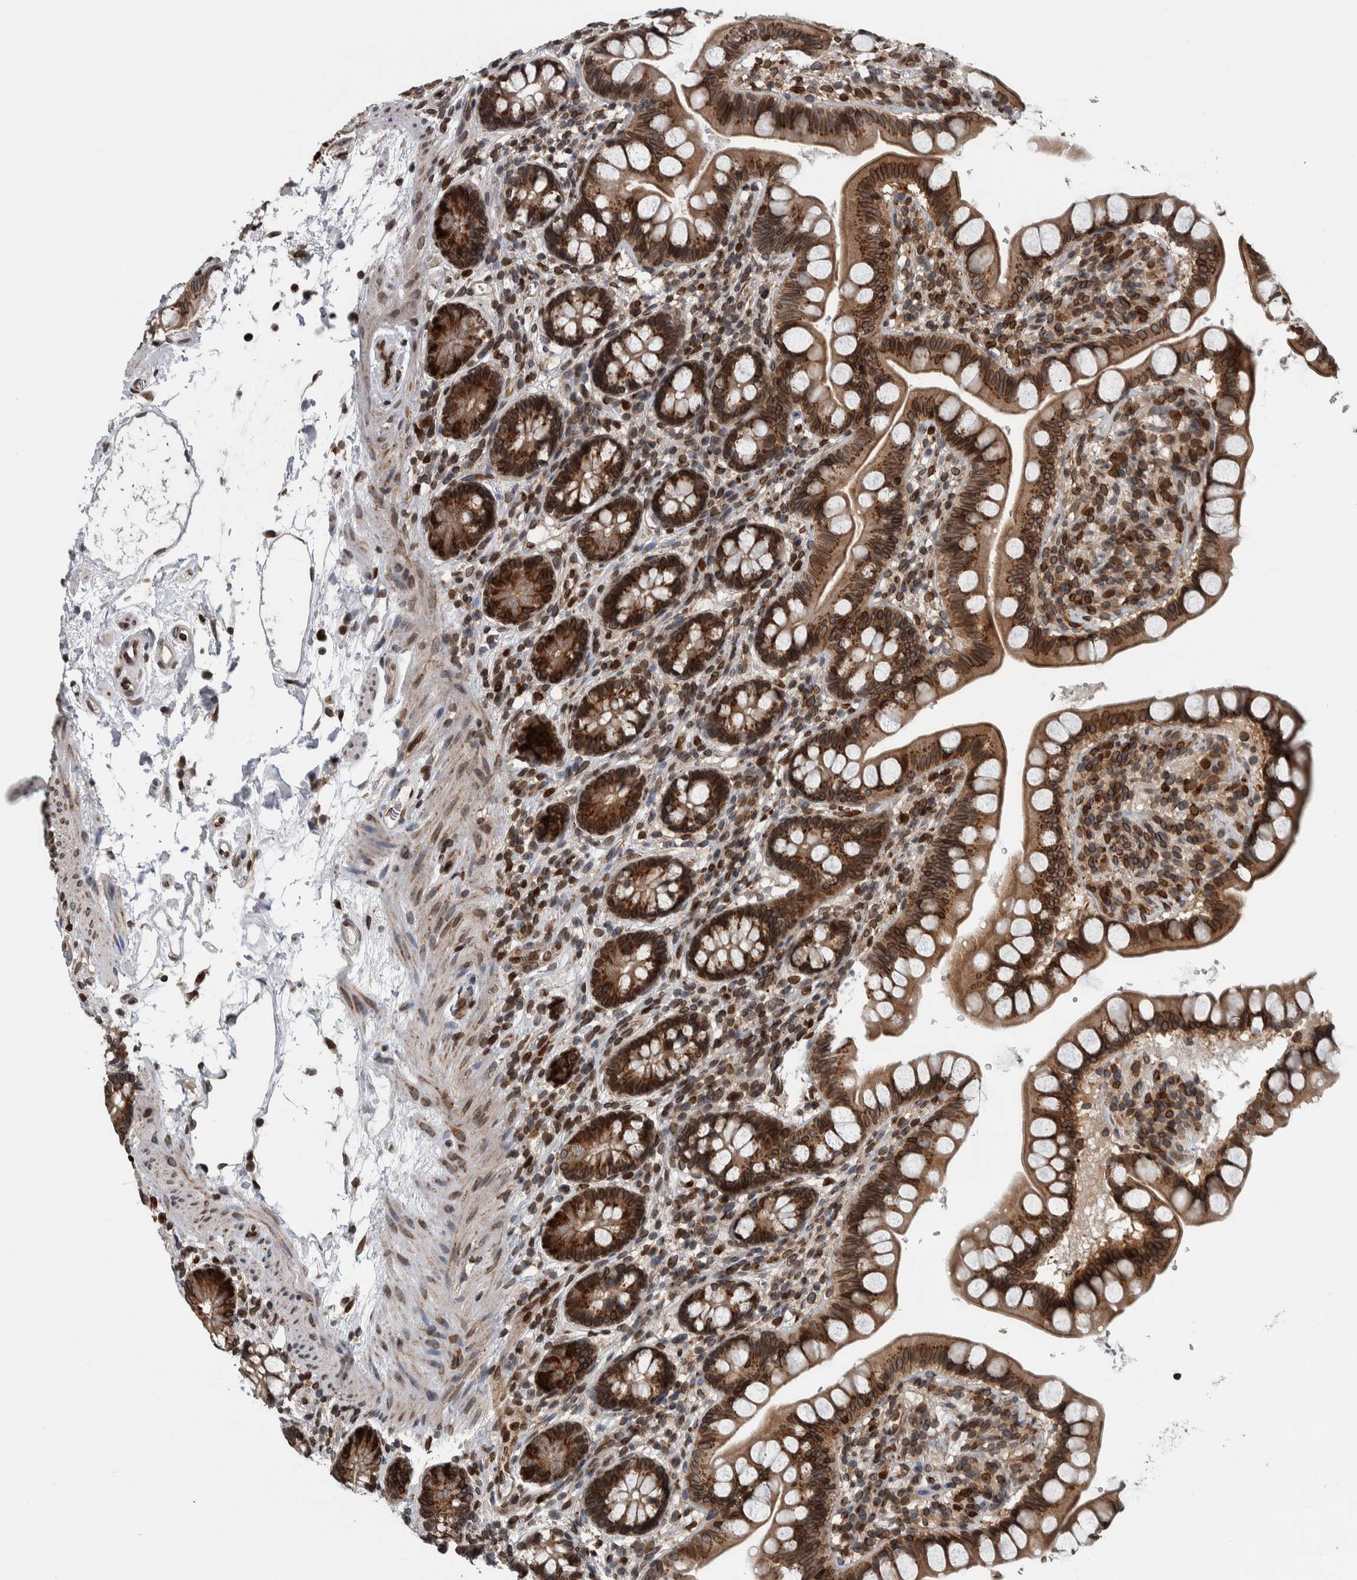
{"staining": {"intensity": "strong", "quantity": ">75%", "location": "cytoplasmic/membranous,nuclear"}, "tissue": "small intestine", "cell_type": "Glandular cells", "image_type": "normal", "snomed": [{"axis": "morphology", "description": "Normal tissue, NOS"}, {"axis": "topography", "description": "Small intestine"}], "caption": "A histopathology image showing strong cytoplasmic/membranous,nuclear expression in about >75% of glandular cells in unremarkable small intestine, as visualized by brown immunohistochemical staining.", "gene": "FAM135B", "patient": {"sex": "female", "age": 84}}